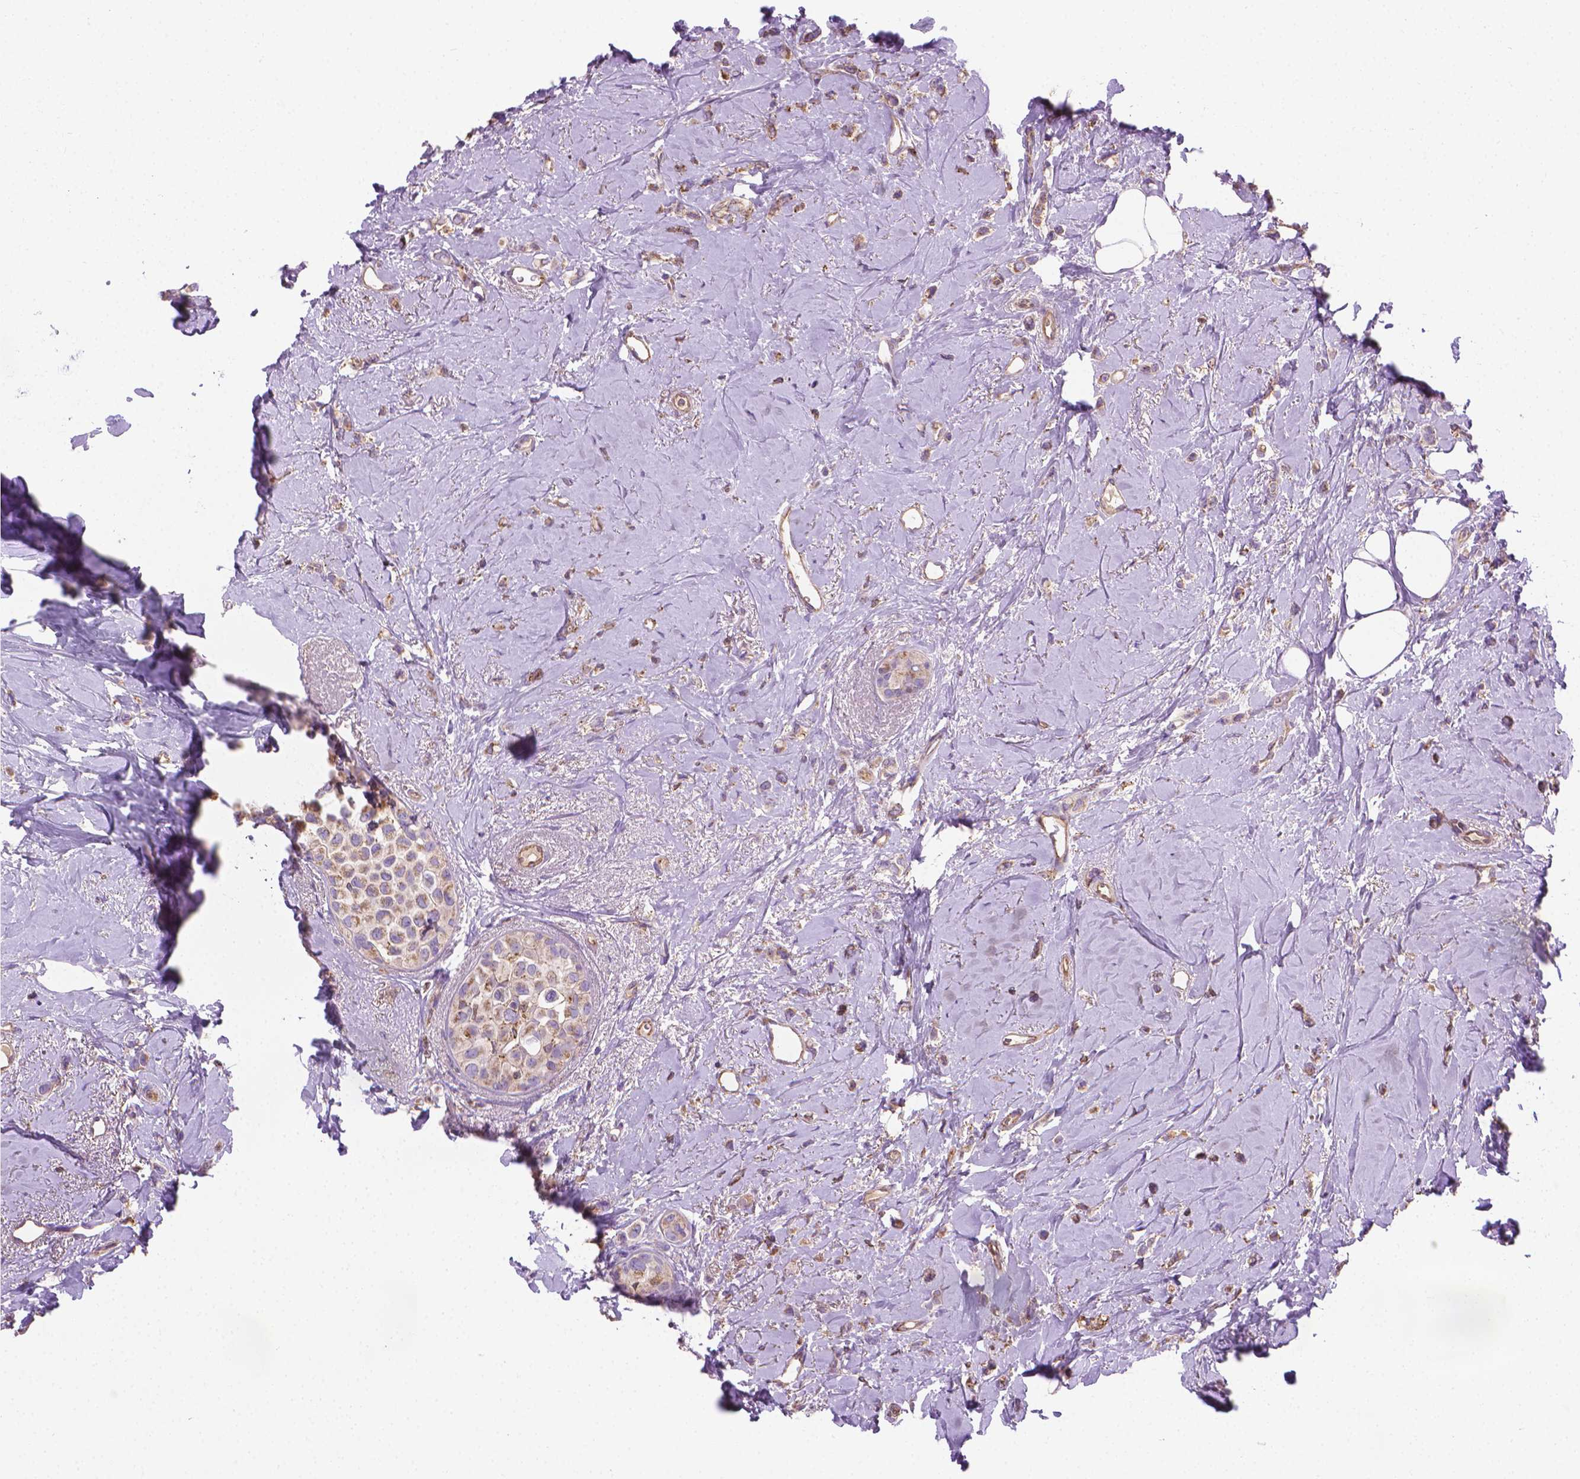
{"staining": {"intensity": "weak", "quantity": "25%-75%", "location": "cytoplasmic/membranous"}, "tissue": "breast cancer", "cell_type": "Tumor cells", "image_type": "cancer", "snomed": [{"axis": "morphology", "description": "Lobular carcinoma"}, {"axis": "topography", "description": "Breast"}], "caption": "This micrograph shows immunohistochemistry staining of breast lobular carcinoma, with low weak cytoplasmic/membranous staining in approximately 25%-75% of tumor cells.", "gene": "SLC51B", "patient": {"sex": "female", "age": 66}}